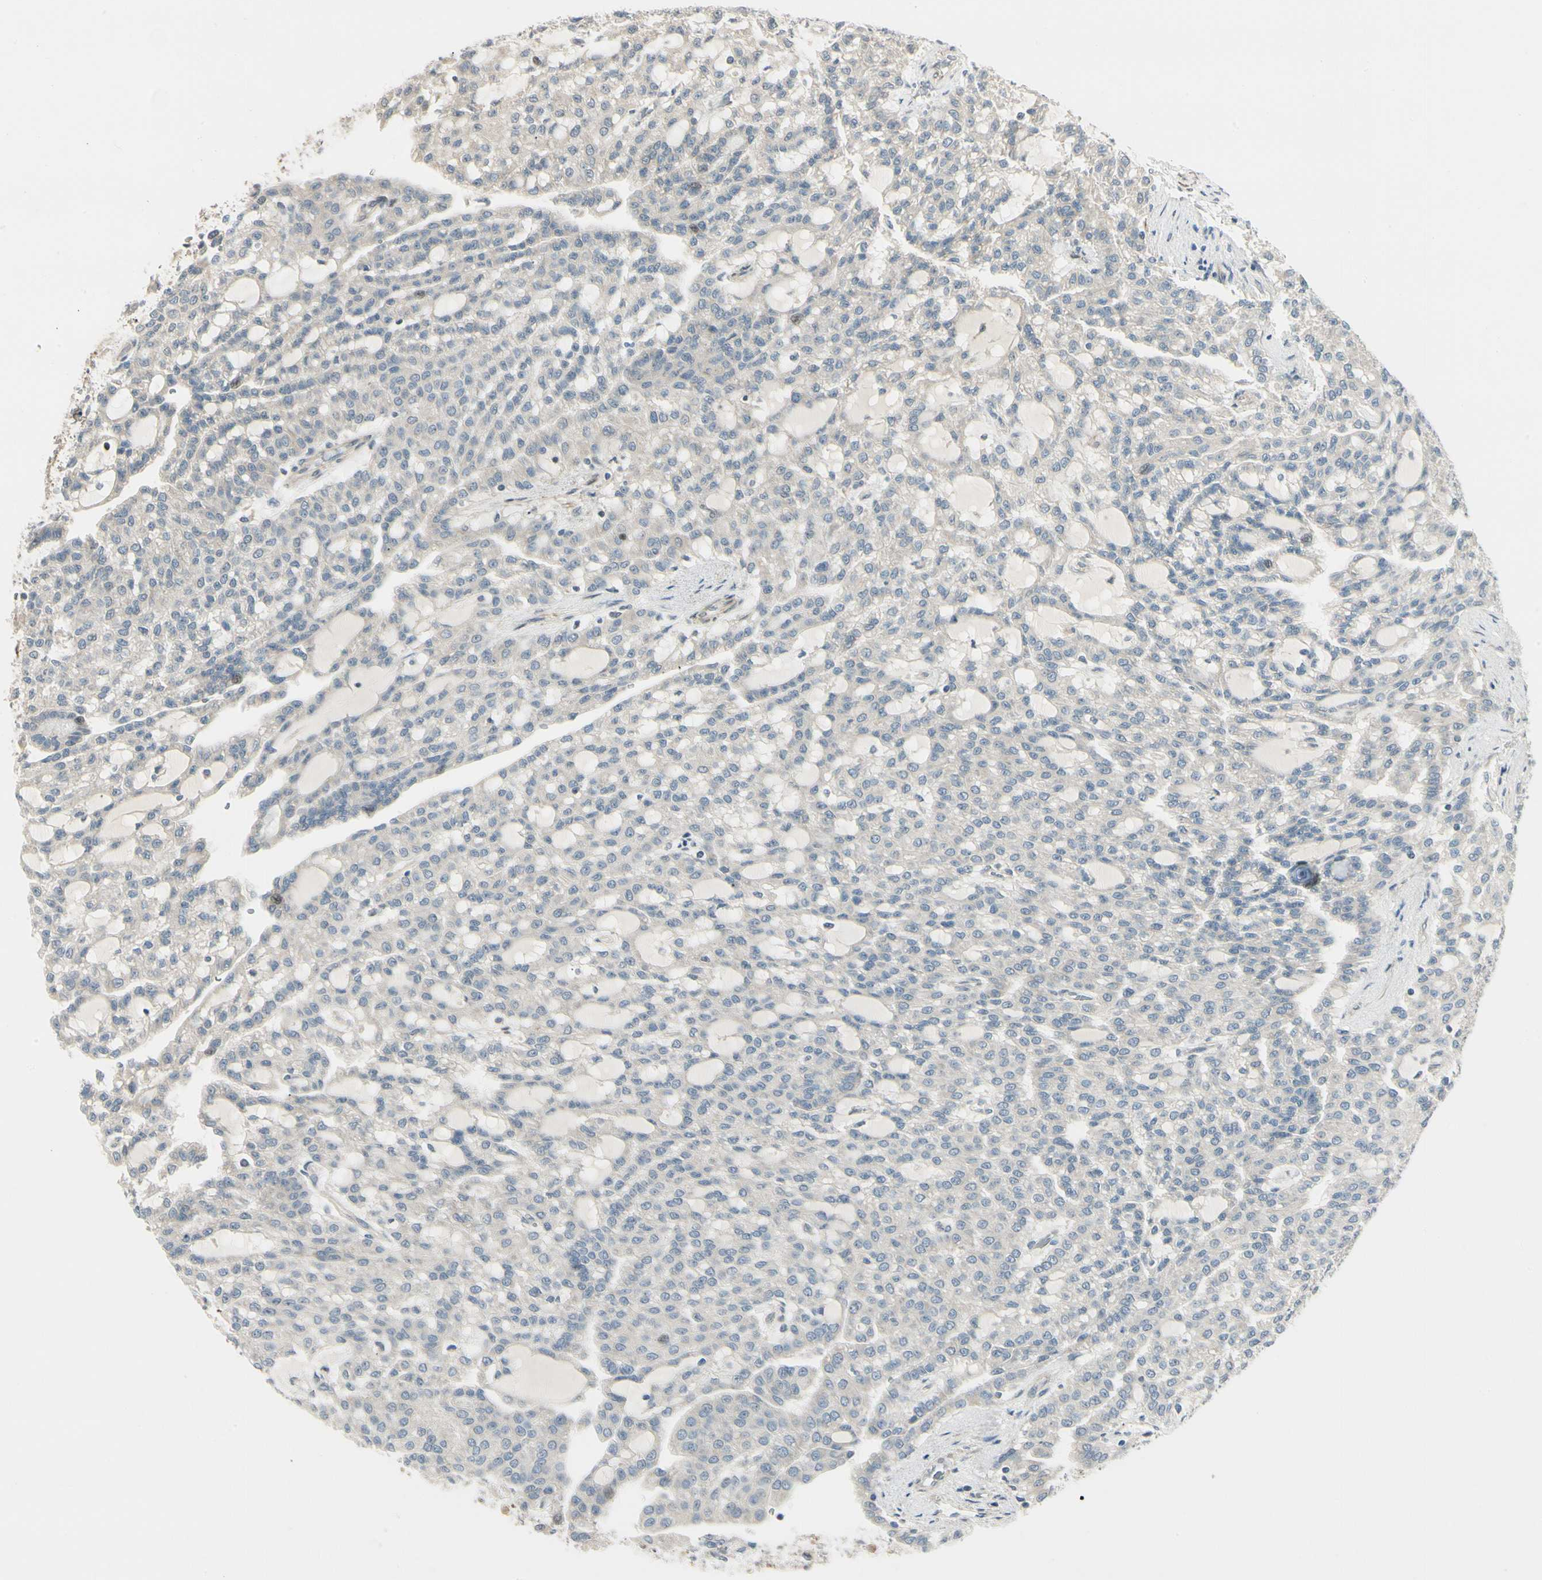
{"staining": {"intensity": "weak", "quantity": "25%-75%", "location": "cytoplasmic/membranous"}, "tissue": "renal cancer", "cell_type": "Tumor cells", "image_type": "cancer", "snomed": [{"axis": "morphology", "description": "Adenocarcinoma, NOS"}, {"axis": "topography", "description": "Kidney"}], "caption": "Immunohistochemistry staining of renal adenocarcinoma, which demonstrates low levels of weak cytoplasmic/membranous positivity in about 25%-75% of tumor cells indicating weak cytoplasmic/membranous protein positivity. The staining was performed using DAB (3,3'-diaminobenzidine) (brown) for protein detection and nuclei were counterstained in hematoxylin (blue).", "gene": "P4HA3", "patient": {"sex": "male", "age": 63}}